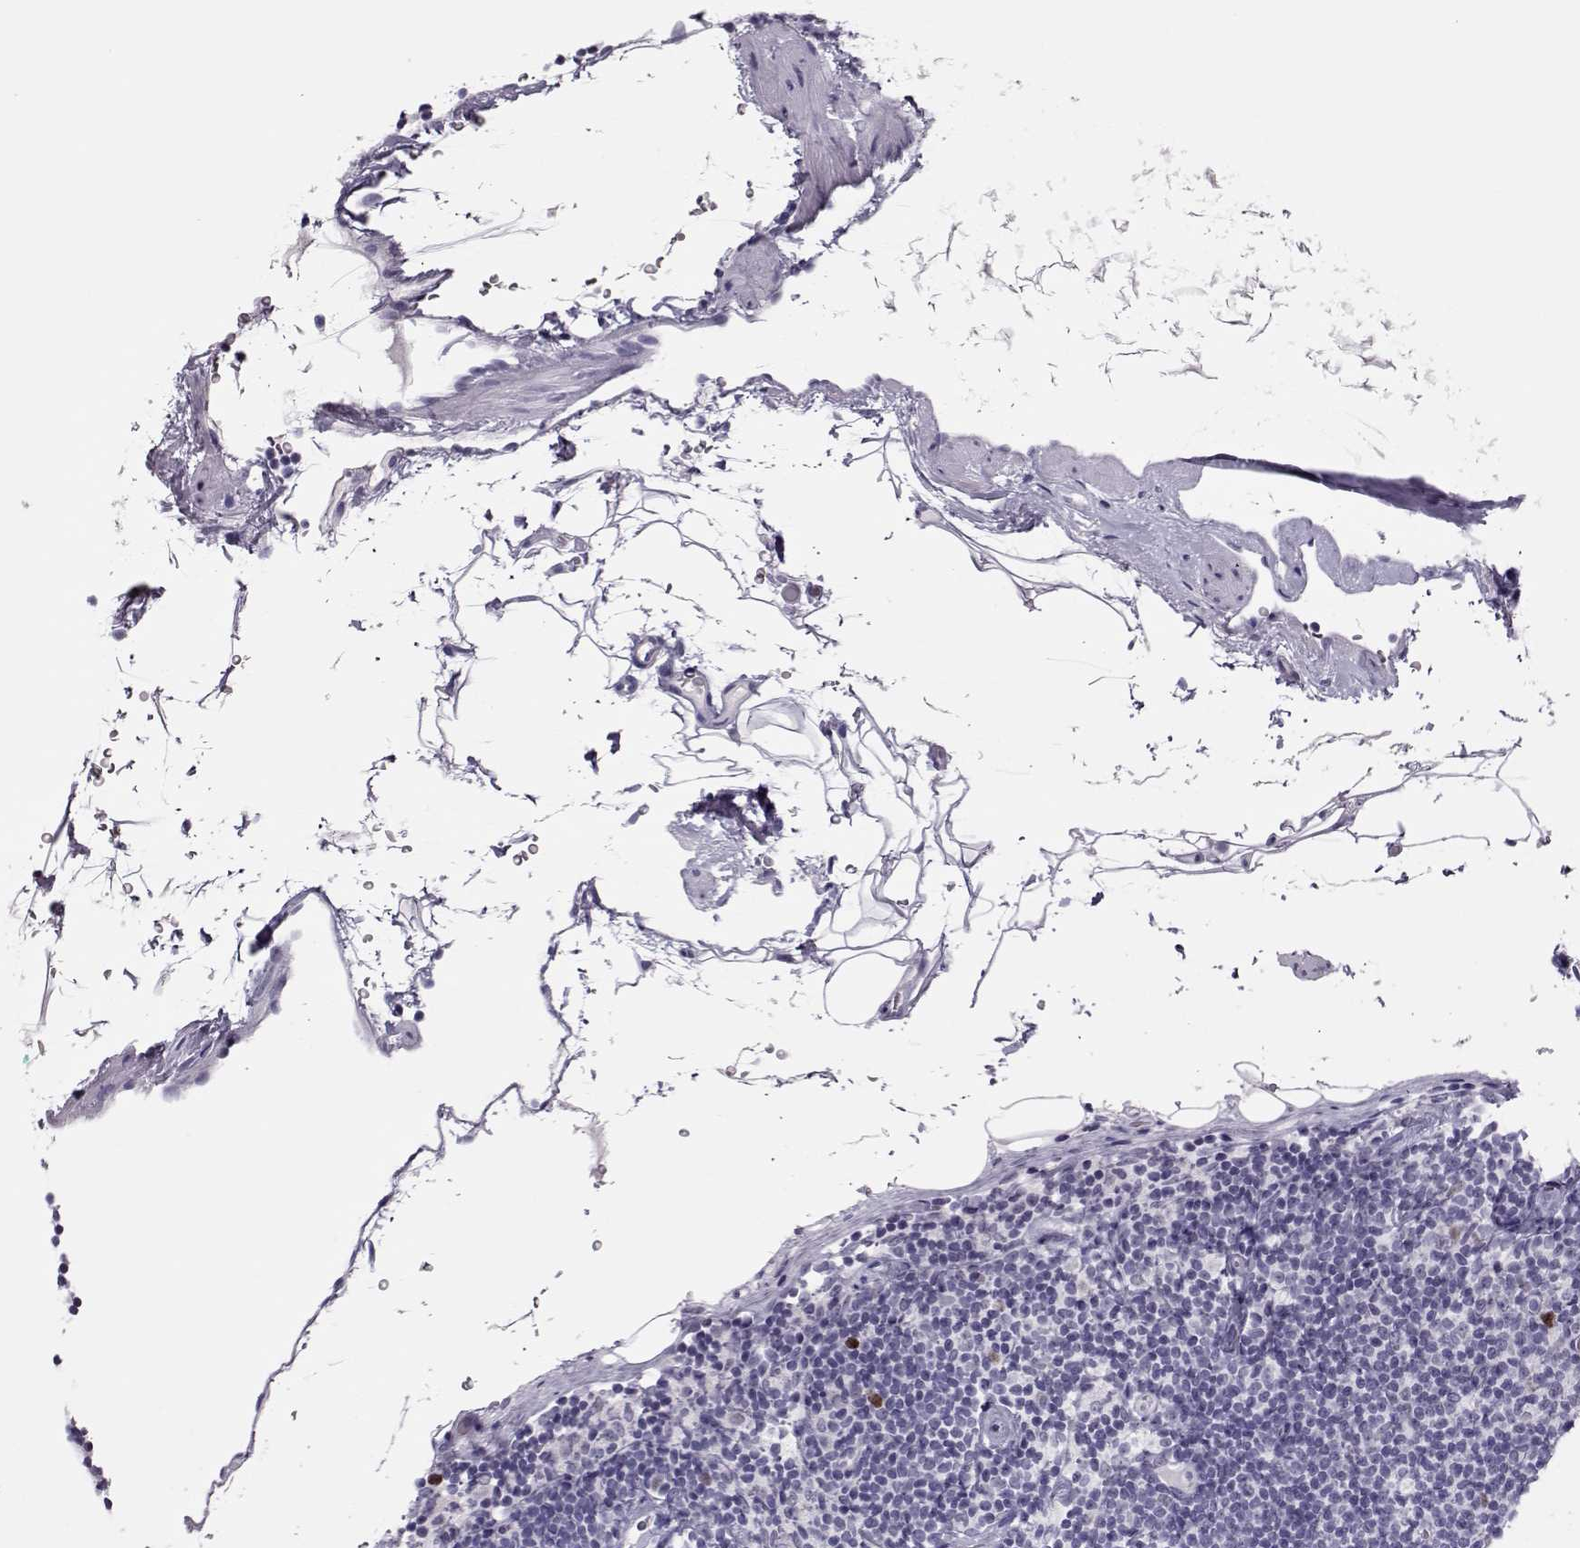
{"staining": {"intensity": "negative", "quantity": "none", "location": "none"}, "tissue": "lymphoma", "cell_type": "Tumor cells", "image_type": "cancer", "snomed": [{"axis": "morphology", "description": "Malignant lymphoma, non-Hodgkin's type, Low grade"}, {"axis": "topography", "description": "Lymph node"}], "caption": "The photomicrograph exhibits no staining of tumor cells in low-grade malignant lymphoma, non-Hodgkin's type. The staining is performed using DAB brown chromogen with nuclei counter-stained in using hematoxylin.", "gene": "SGO1", "patient": {"sex": "male", "age": 81}}